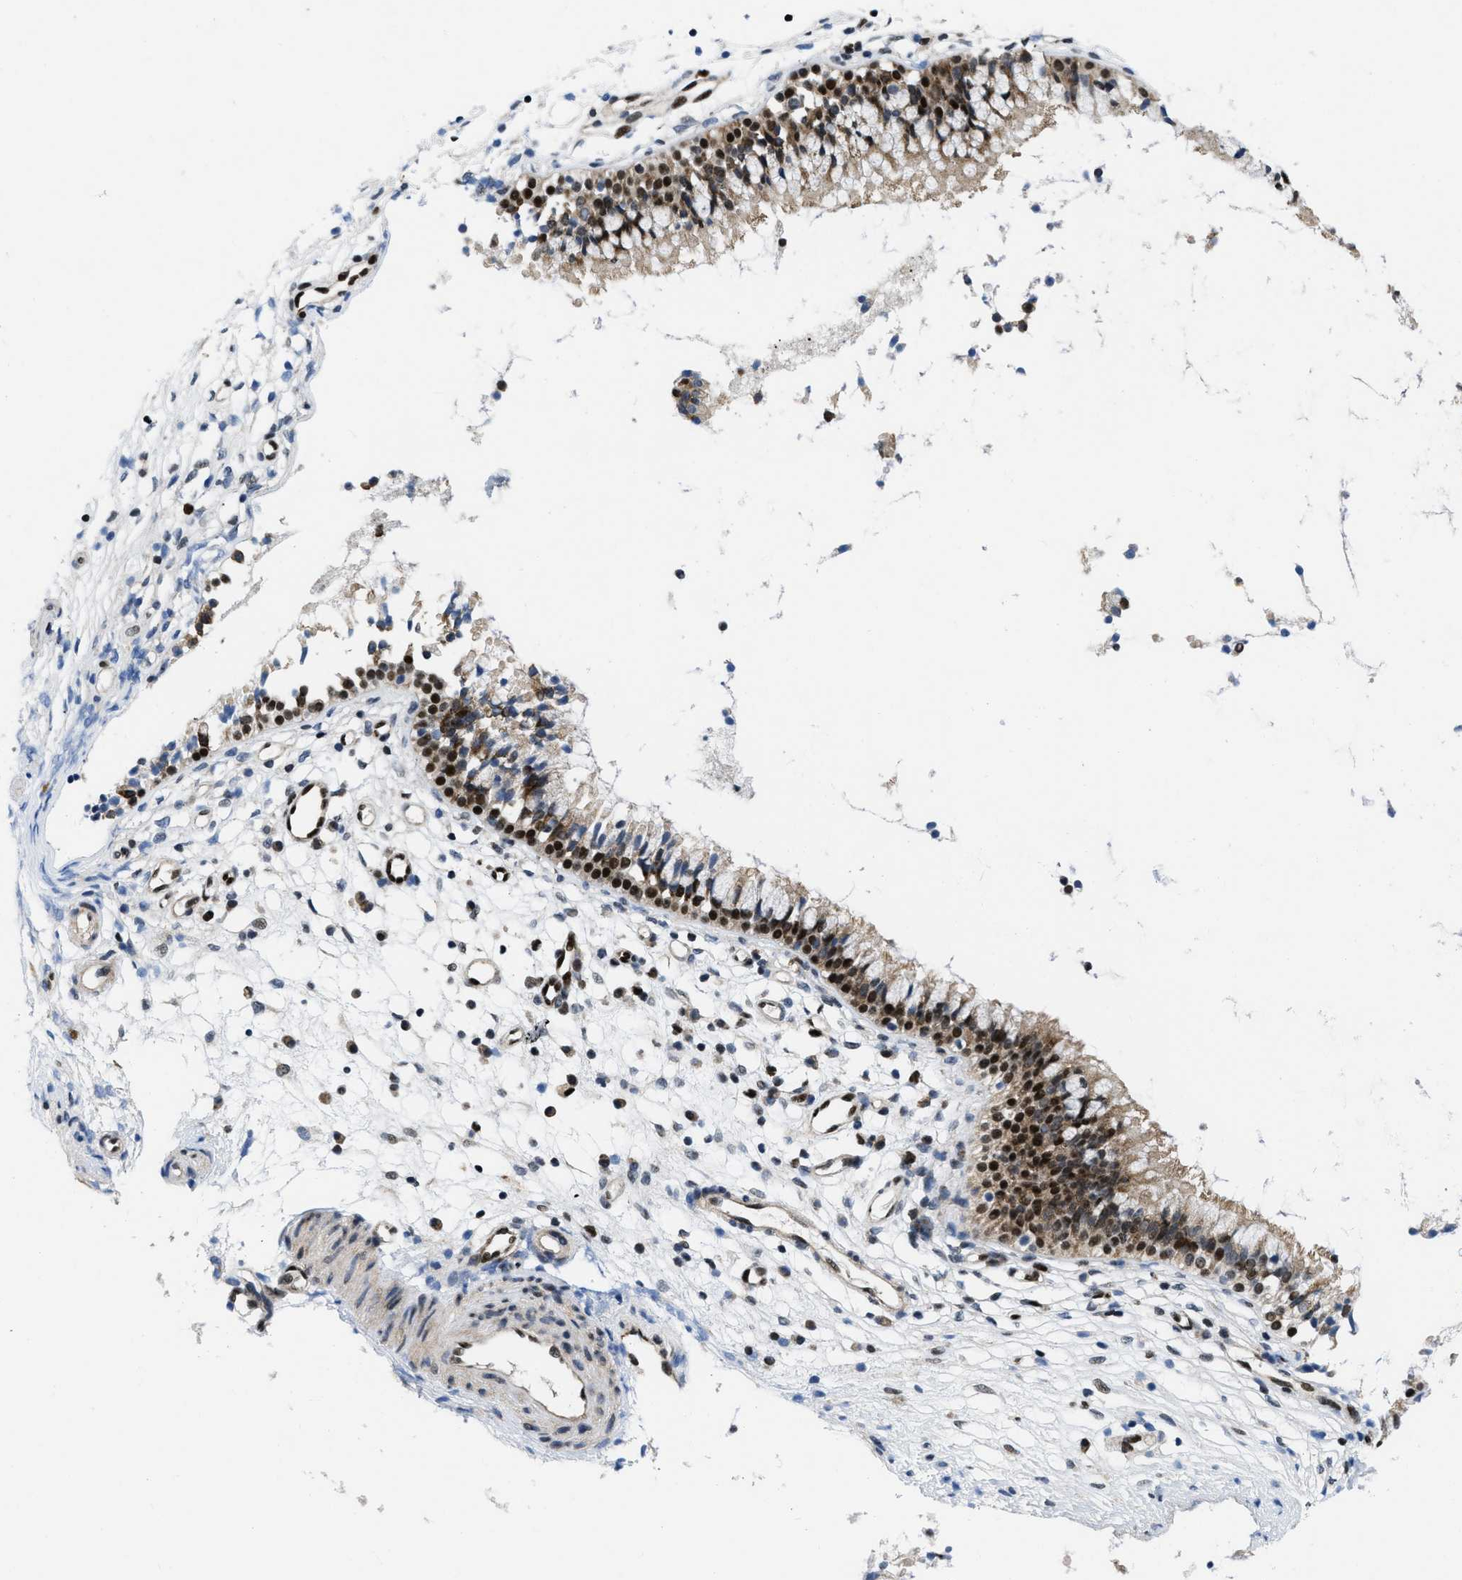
{"staining": {"intensity": "strong", "quantity": ">75%", "location": "cytoplasmic/membranous,nuclear"}, "tissue": "nasopharynx", "cell_type": "Respiratory epithelial cells", "image_type": "normal", "snomed": [{"axis": "morphology", "description": "Normal tissue, NOS"}, {"axis": "topography", "description": "Nasopharynx"}], "caption": "Strong cytoplasmic/membranous,nuclear expression is seen in approximately >75% of respiratory epithelial cells in benign nasopharynx. The staining is performed using DAB brown chromogen to label protein expression. The nuclei are counter-stained blue using hematoxylin.", "gene": "PPP2CB", "patient": {"sex": "male", "age": 21}}